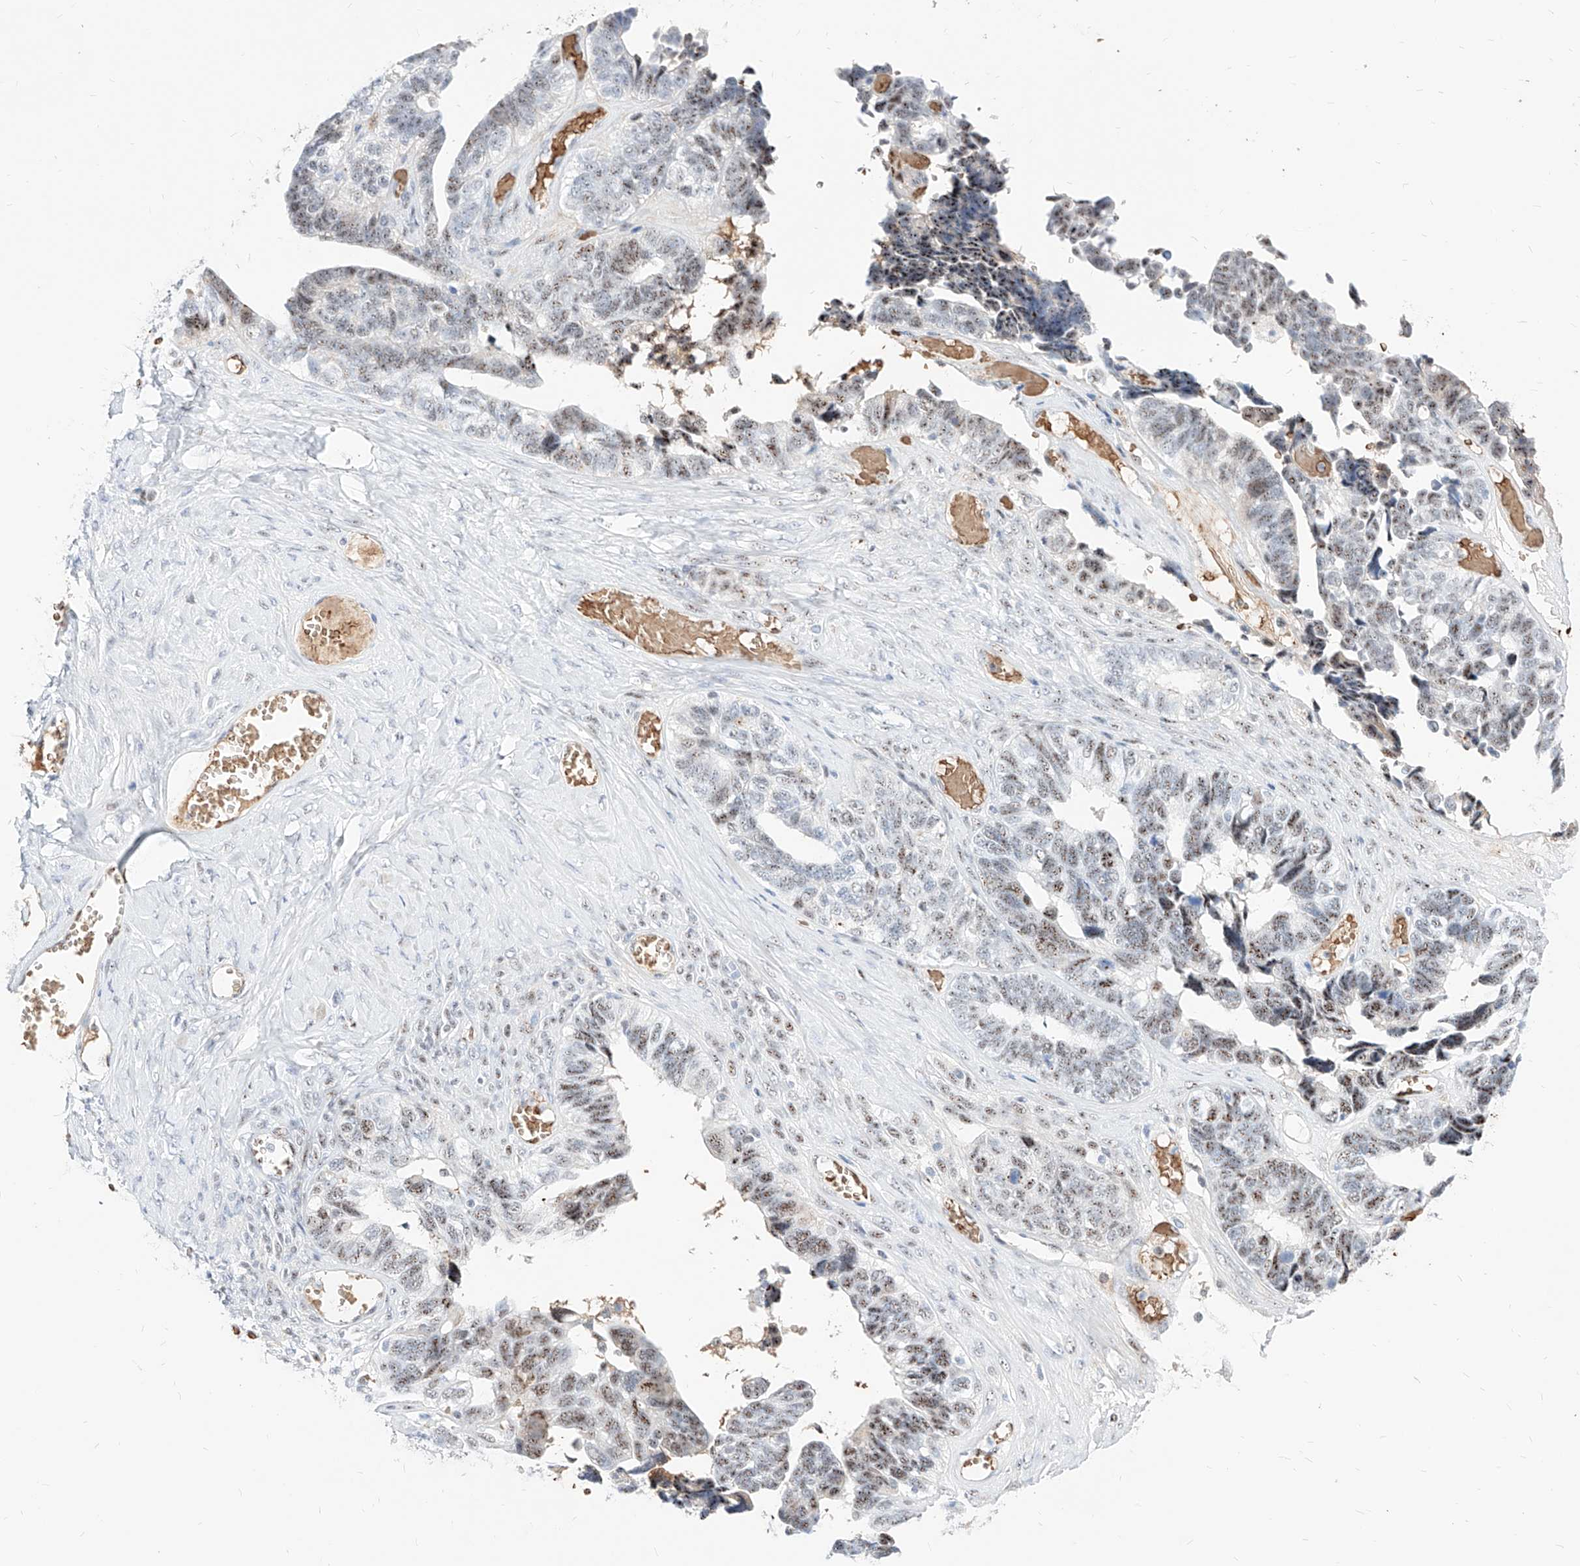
{"staining": {"intensity": "moderate", "quantity": ">75%", "location": "nuclear"}, "tissue": "ovarian cancer", "cell_type": "Tumor cells", "image_type": "cancer", "snomed": [{"axis": "morphology", "description": "Cystadenocarcinoma, serous, NOS"}, {"axis": "topography", "description": "Ovary"}], "caption": "Human serous cystadenocarcinoma (ovarian) stained for a protein (brown) exhibits moderate nuclear positive expression in approximately >75% of tumor cells.", "gene": "ZFP42", "patient": {"sex": "female", "age": 79}}